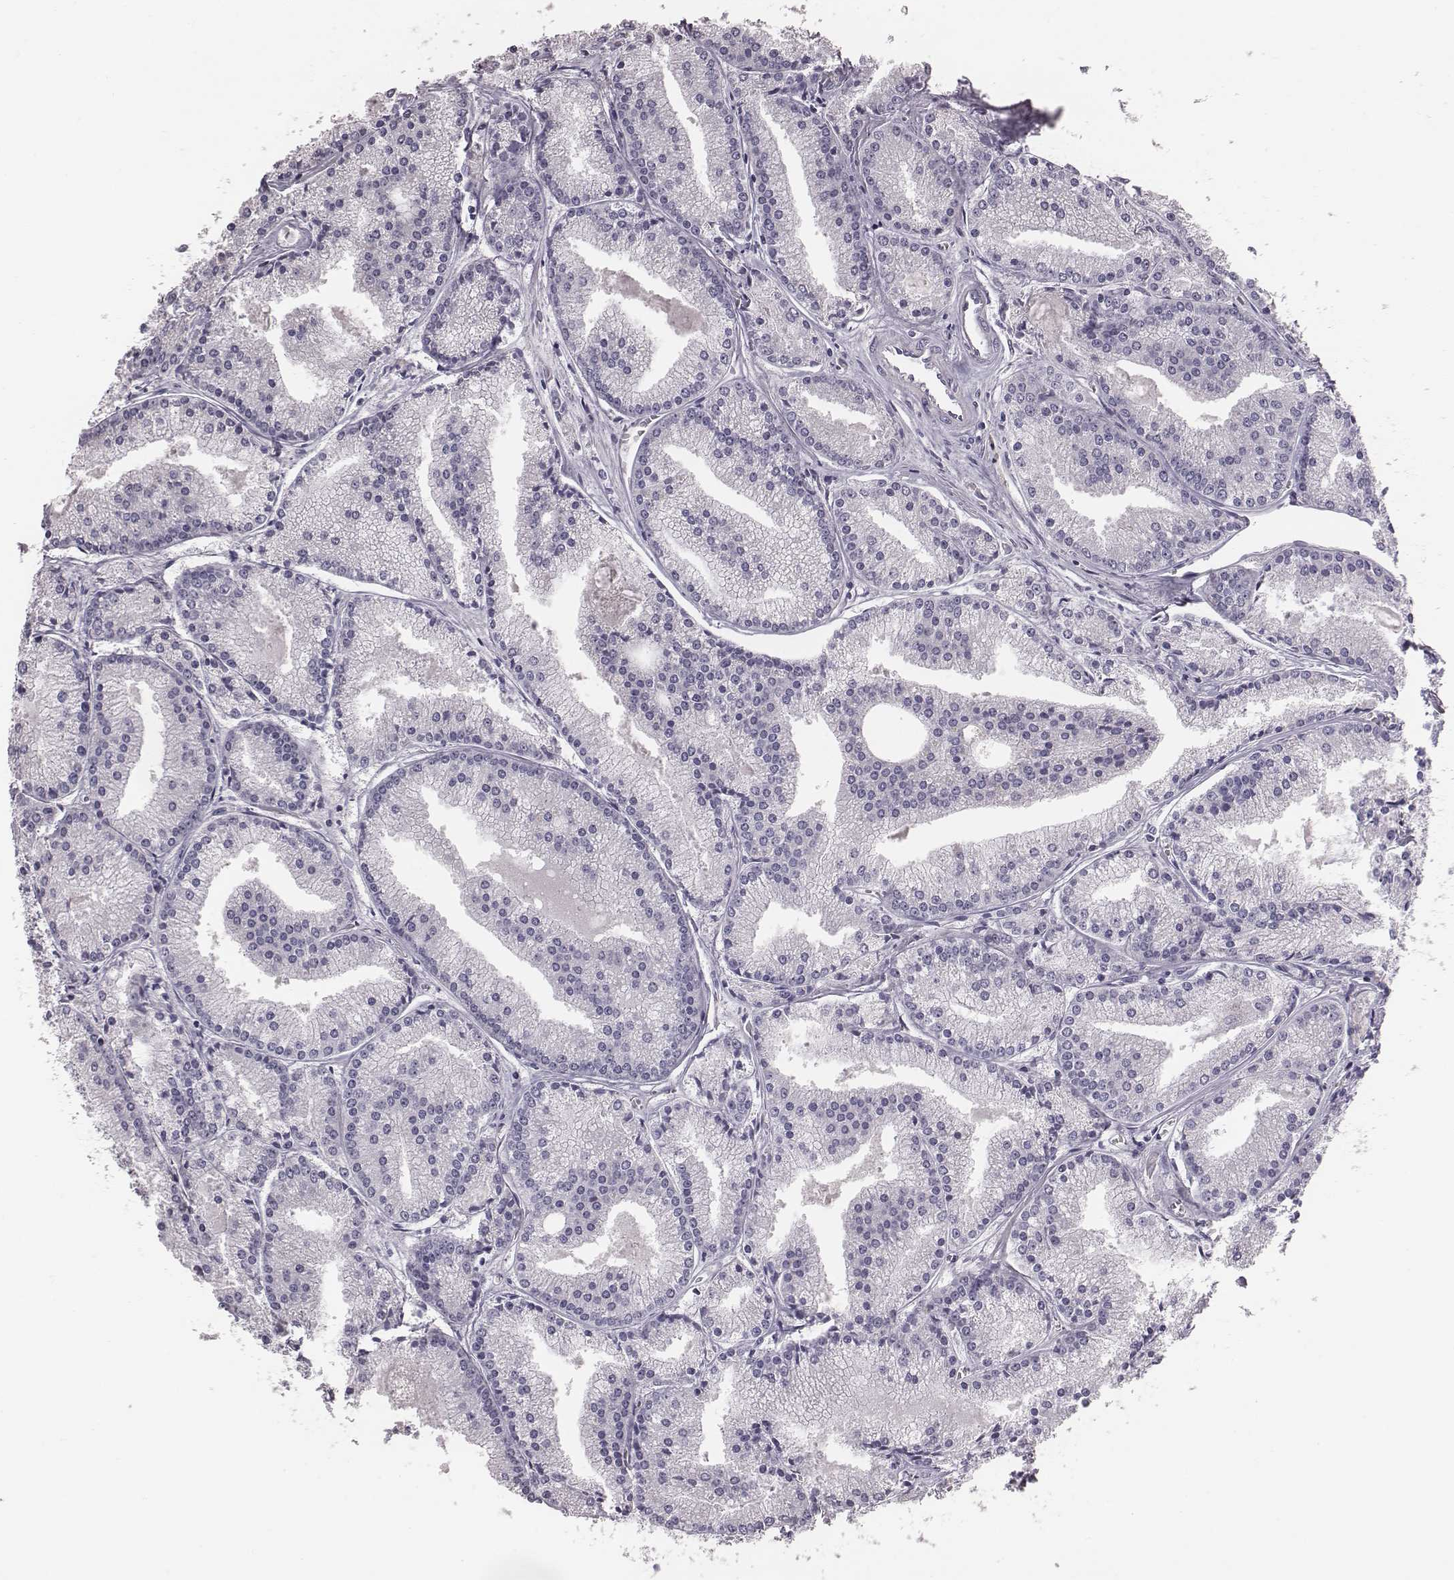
{"staining": {"intensity": "negative", "quantity": "none", "location": "none"}, "tissue": "prostate cancer", "cell_type": "Tumor cells", "image_type": "cancer", "snomed": [{"axis": "morphology", "description": "Adenocarcinoma, NOS"}, {"axis": "topography", "description": "Prostate"}], "caption": "There is no significant staining in tumor cells of prostate cancer.", "gene": "C6orf58", "patient": {"sex": "male", "age": 72}}